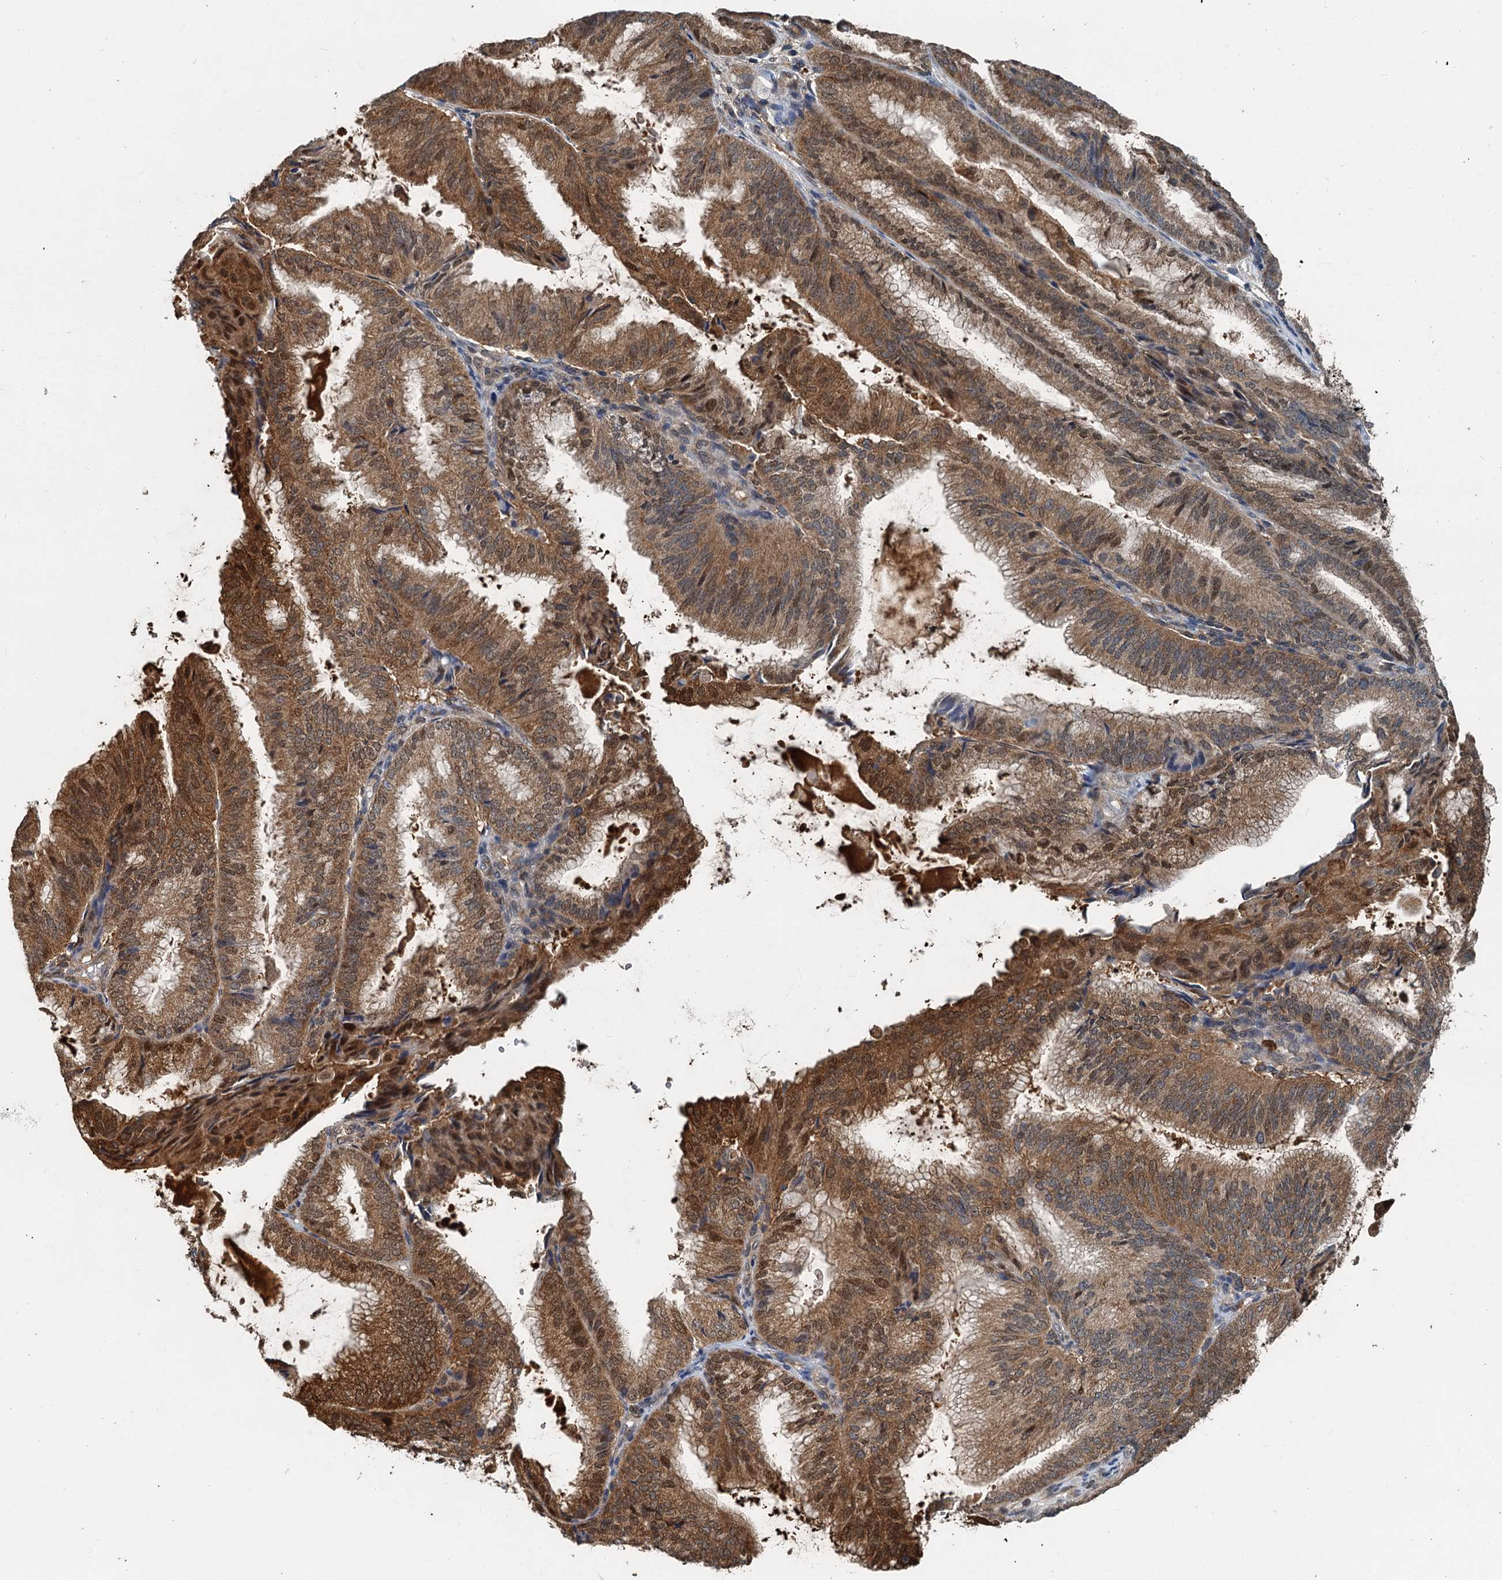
{"staining": {"intensity": "moderate", "quantity": ">75%", "location": "cytoplasmic/membranous,nuclear"}, "tissue": "endometrial cancer", "cell_type": "Tumor cells", "image_type": "cancer", "snomed": [{"axis": "morphology", "description": "Adenocarcinoma, NOS"}, {"axis": "topography", "description": "Endometrium"}], "caption": "The histopathology image reveals immunohistochemical staining of endometrial cancer (adenocarcinoma). There is moderate cytoplasmic/membranous and nuclear staining is appreciated in about >75% of tumor cells. (brown staining indicates protein expression, while blue staining denotes nuclei).", "gene": "GPI", "patient": {"sex": "female", "age": 49}}